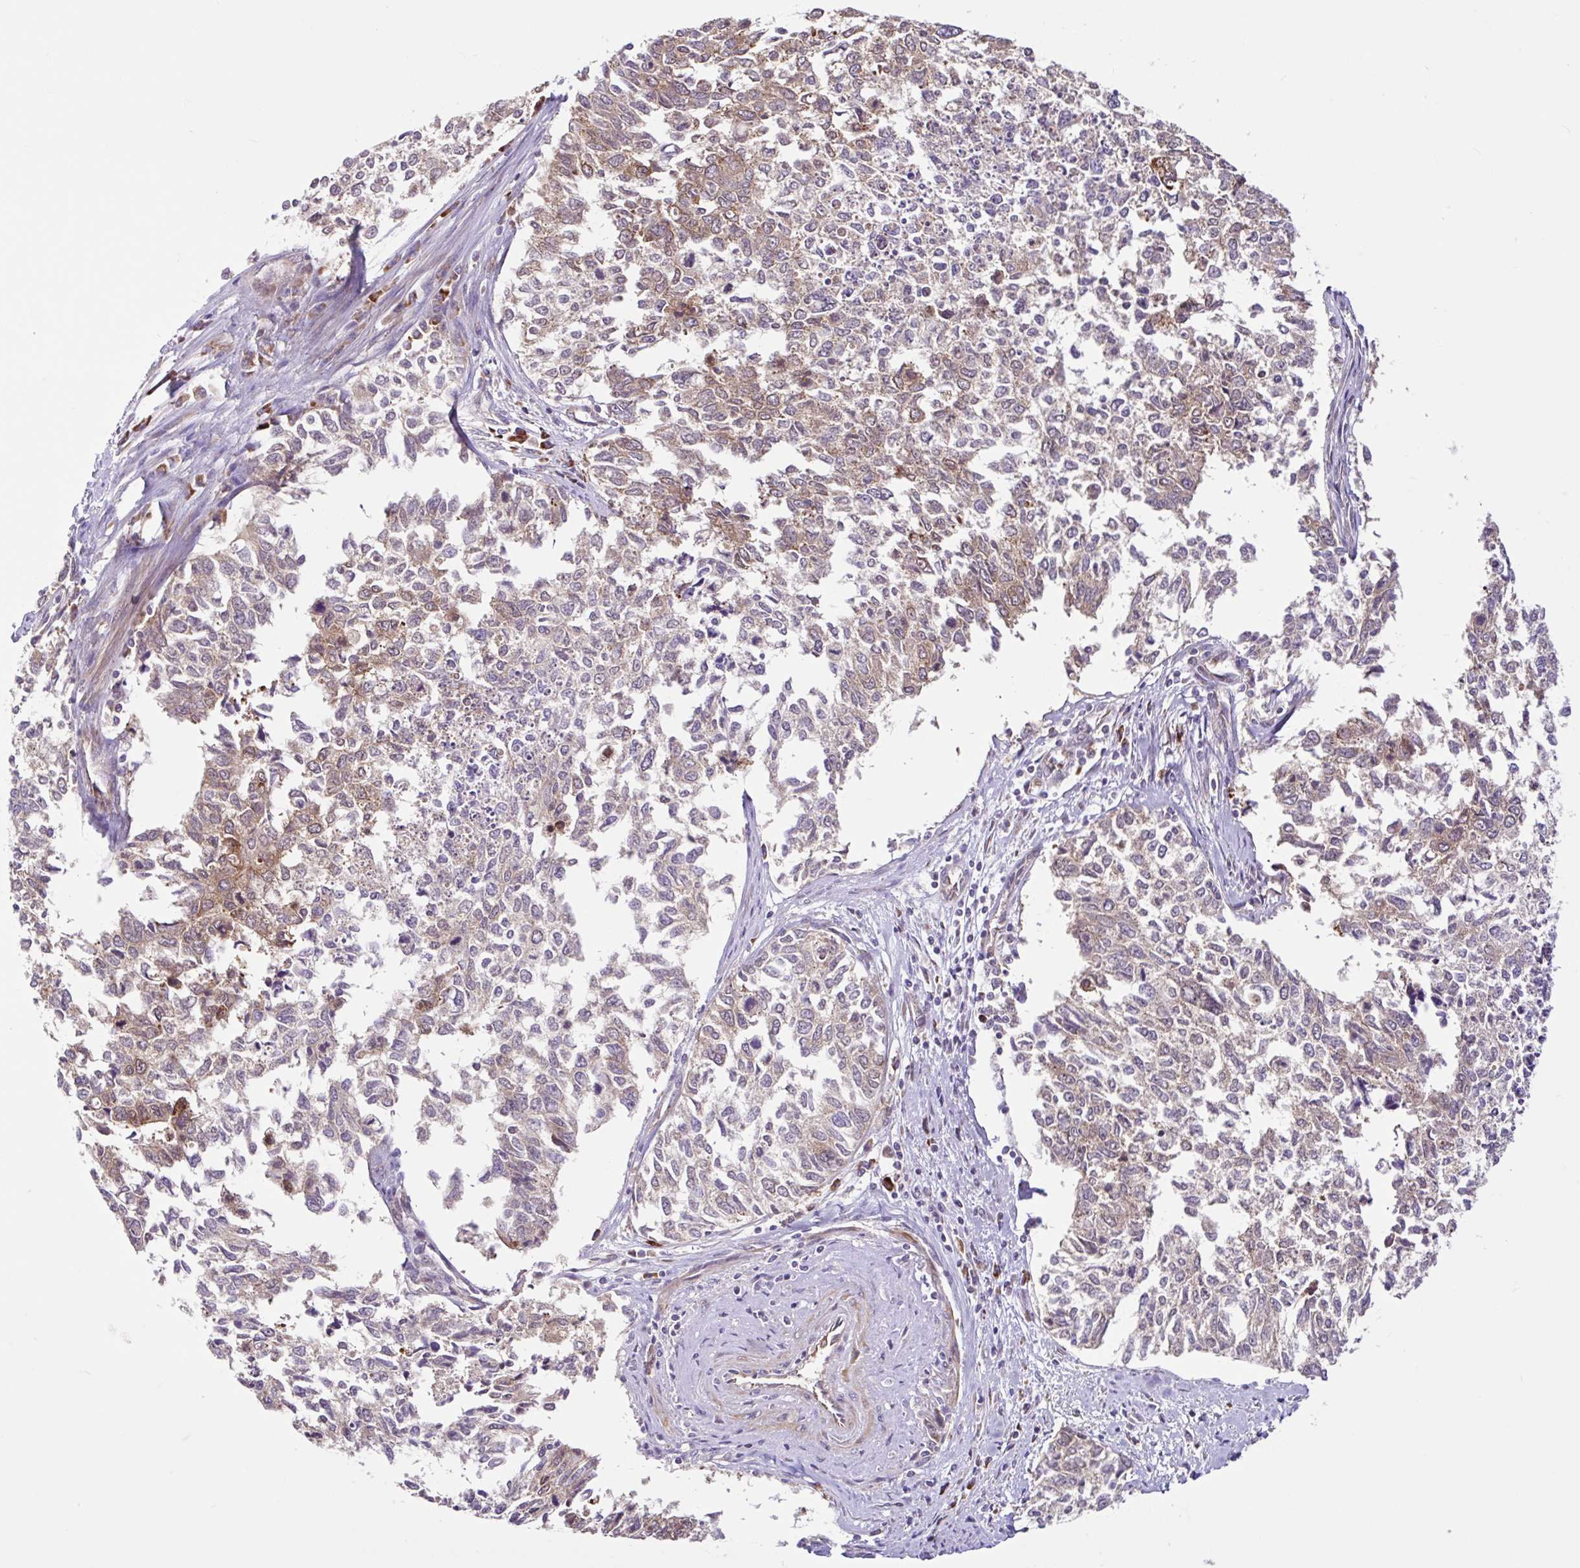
{"staining": {"intensity": "moderate", "quantity": "25%-75%", "location": "cytoplasmic/membranous"}, "tissue": "cervical cancer", "cell_type": "Tumor cells", "image_type": "cancer", "snomed": [{"axis": "morphology", "description": "Adenocarcinoma, NOS"}, {"axis": "topography", "description": "Cervix"}], "caption": "Human cervical adenocarcinoma stained with a protein marker shows moderate staining in tumor cells.", "gene": "NTPCR", "patient": {"sex": "female", "age": 63}}